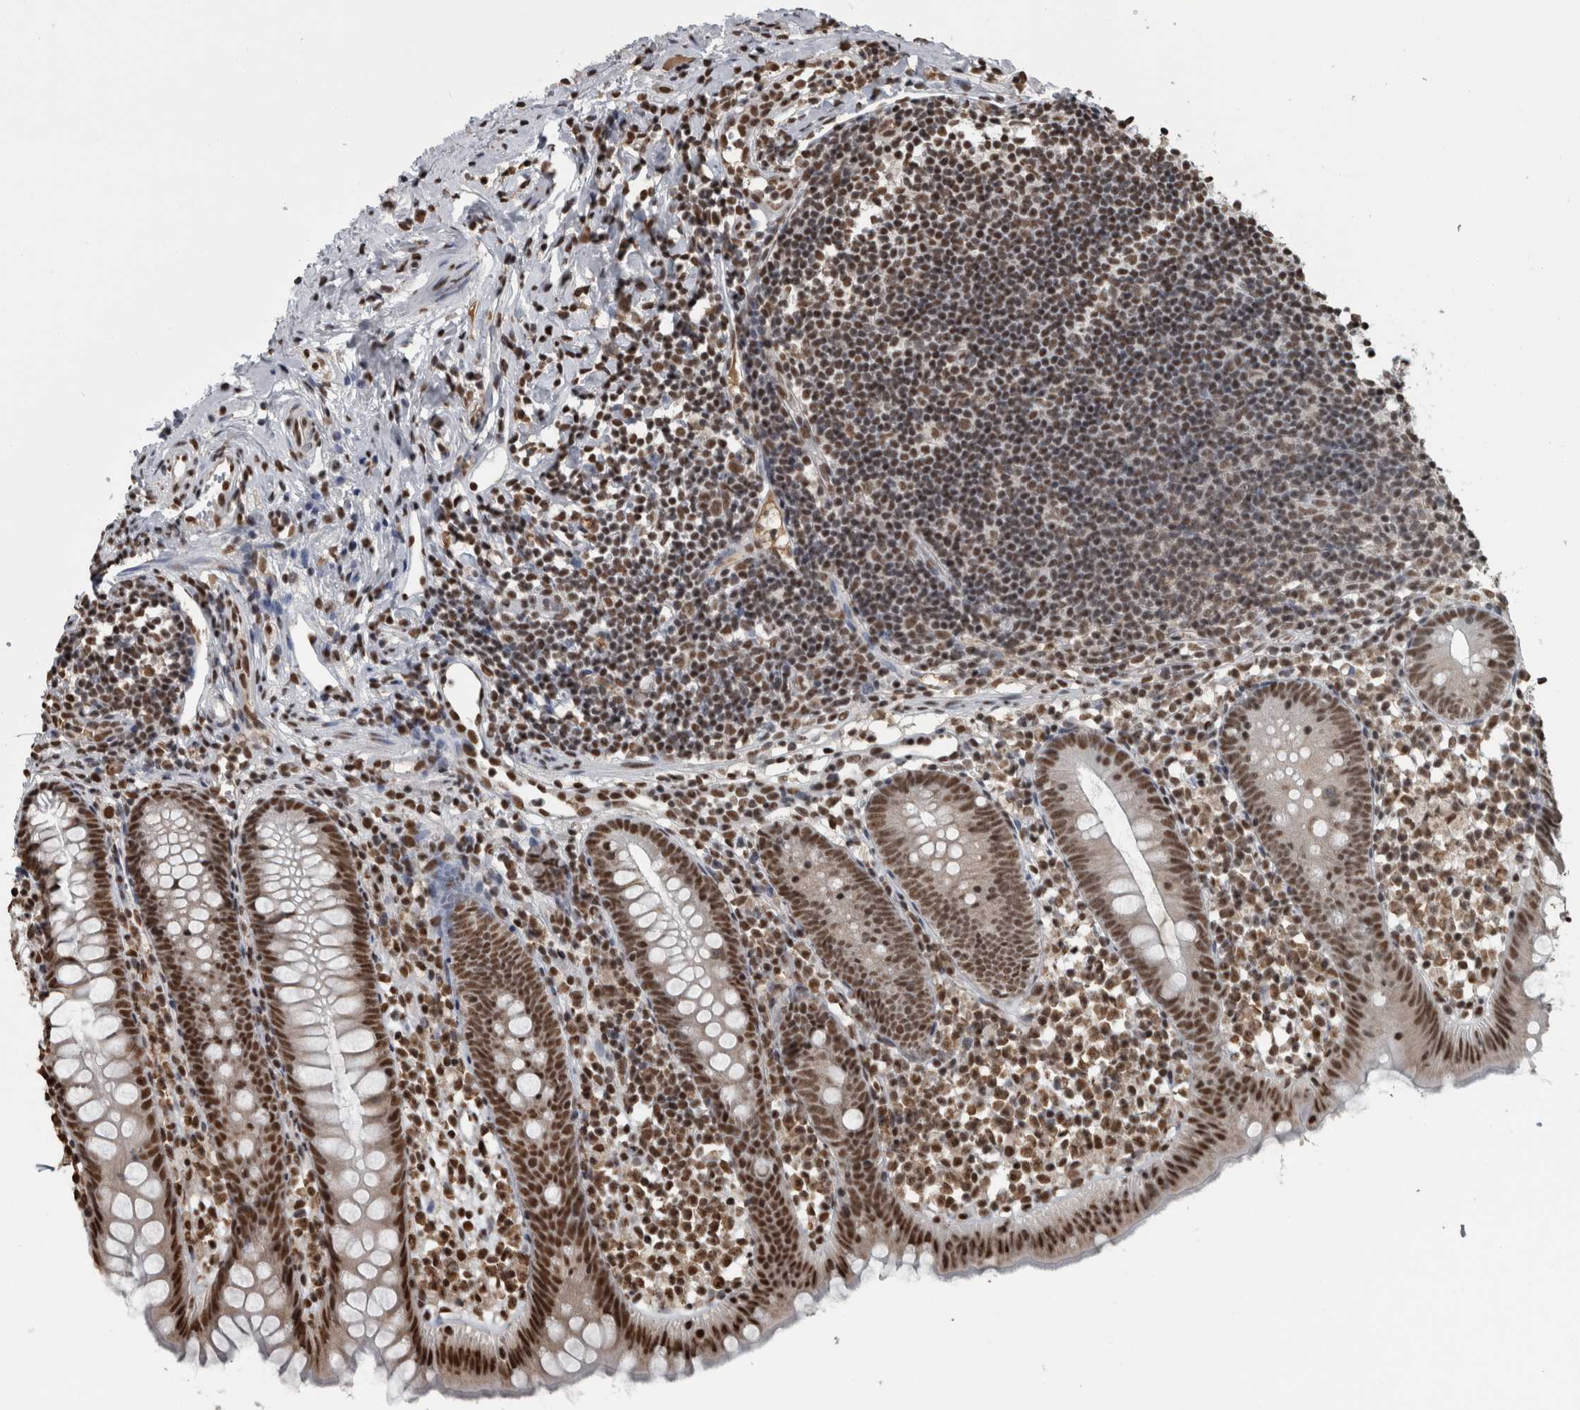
{"staining": {"intensity": "strong", "quantity": ">75%", "location": "nuclear"}, "tissue": "appendix", "cell_type": "Glandular cells", "image_type": "normal", "snomed": [{"axis": "morphology", "description": "Normal tissue, NOS"}, {"axis": "topography", "description": "Appendix"}], "caption": "Immunohistochemistry (IHC) of unremarkable appendix reveals high levels of strong nuclear expression in about >75% of glandular cells. The staining was performed using DAB to visualize the protein expression in brown, while the nuclei were stained in blue with hematoxylin (Magnification: 20x).", "gene": "TGS1", "patient": {"sex": "female", "age": 20}}